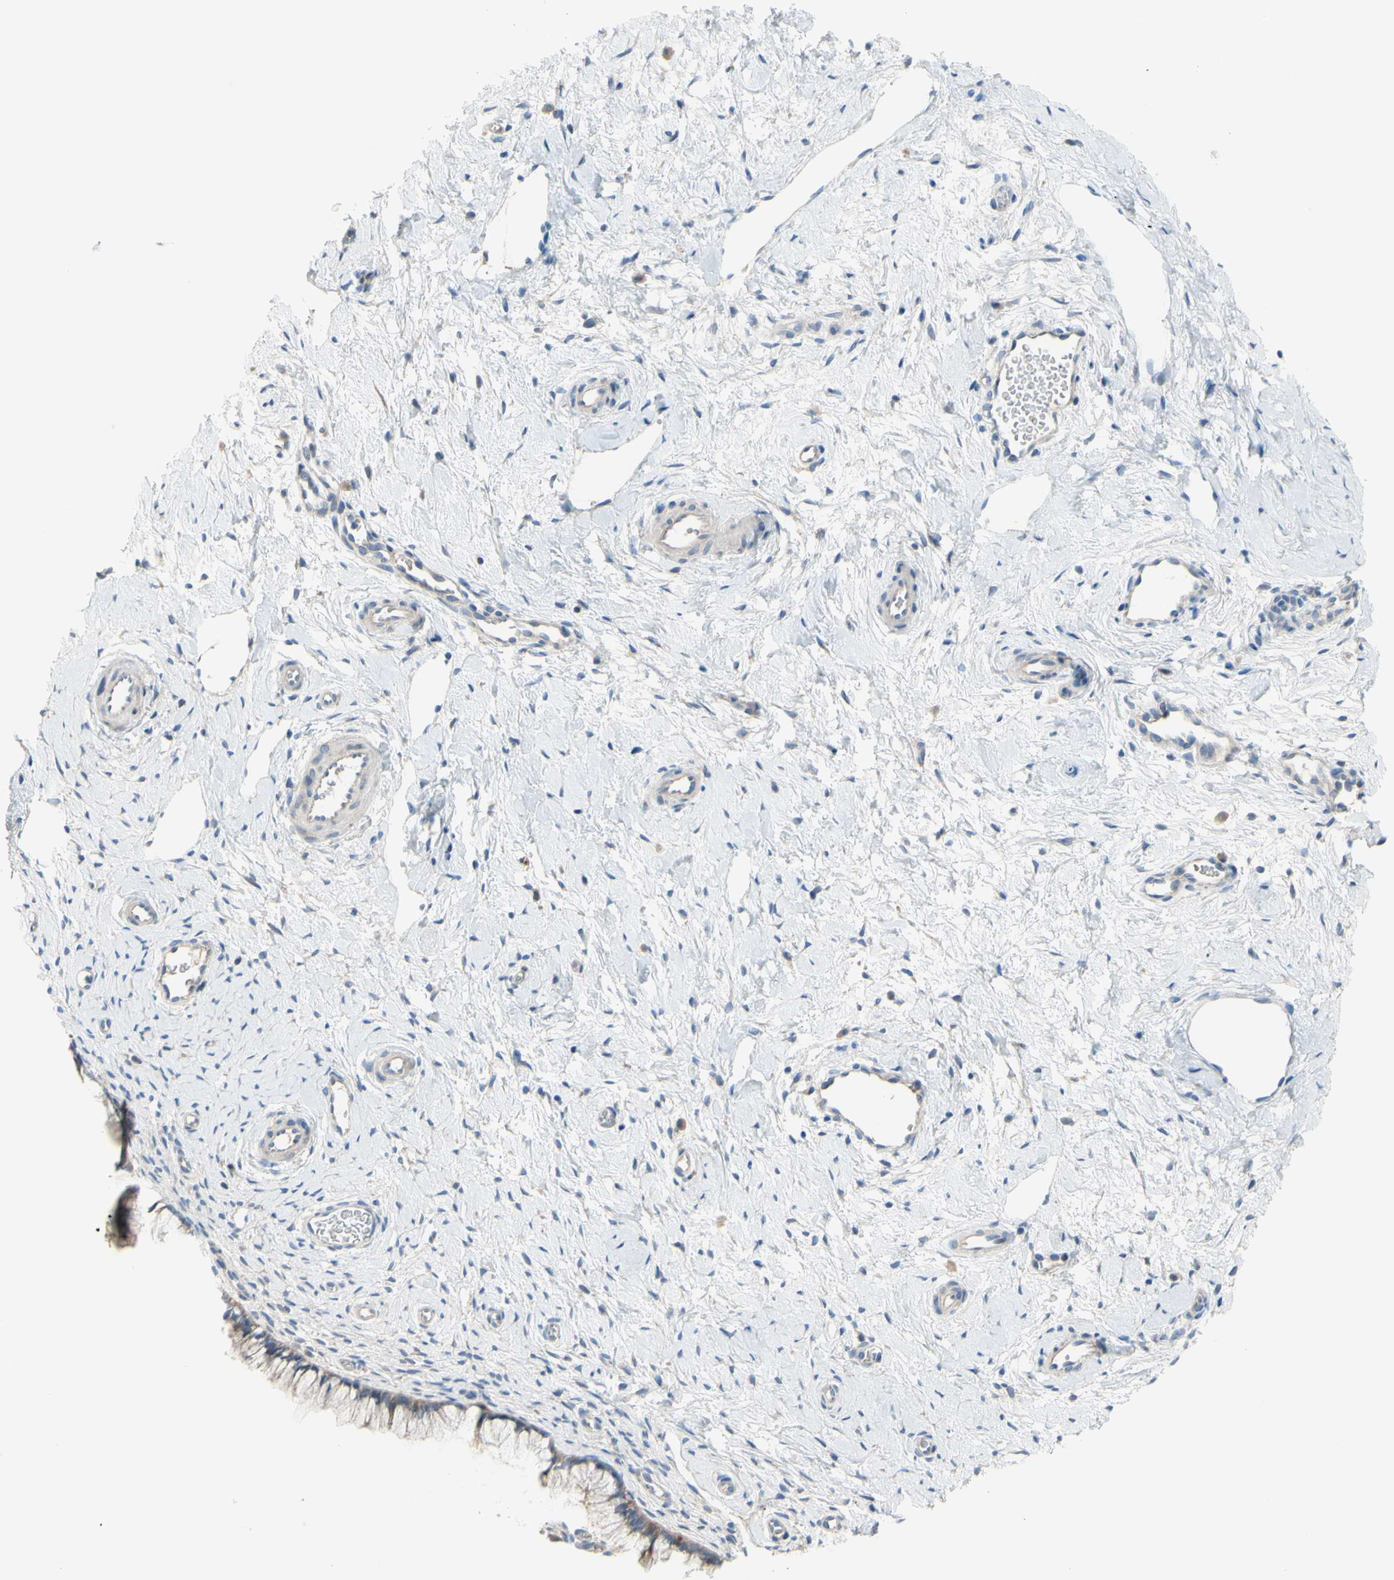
{"staining": {"intensity": "weak", "quantity": ">75%", "location": "cytoplasmic/membranous"}, "tissue": "cervix", "cell_type": "Glandular cells", "image_type": "normal", "snomed": [{"axis": "morphology", "description": "Normal tissue, NOS"}, {"axis": "topography", "description": "Cervix"}], "caption": "This image demonstrates immunohistochemistry (IHC) staining of unremarkable human cervix, with low weak cytoplasmic/membranous expression in approximately >75% of glandular cells.", "gene": "TMEM59L", "patient": {"sex": "female", "age": 65}}